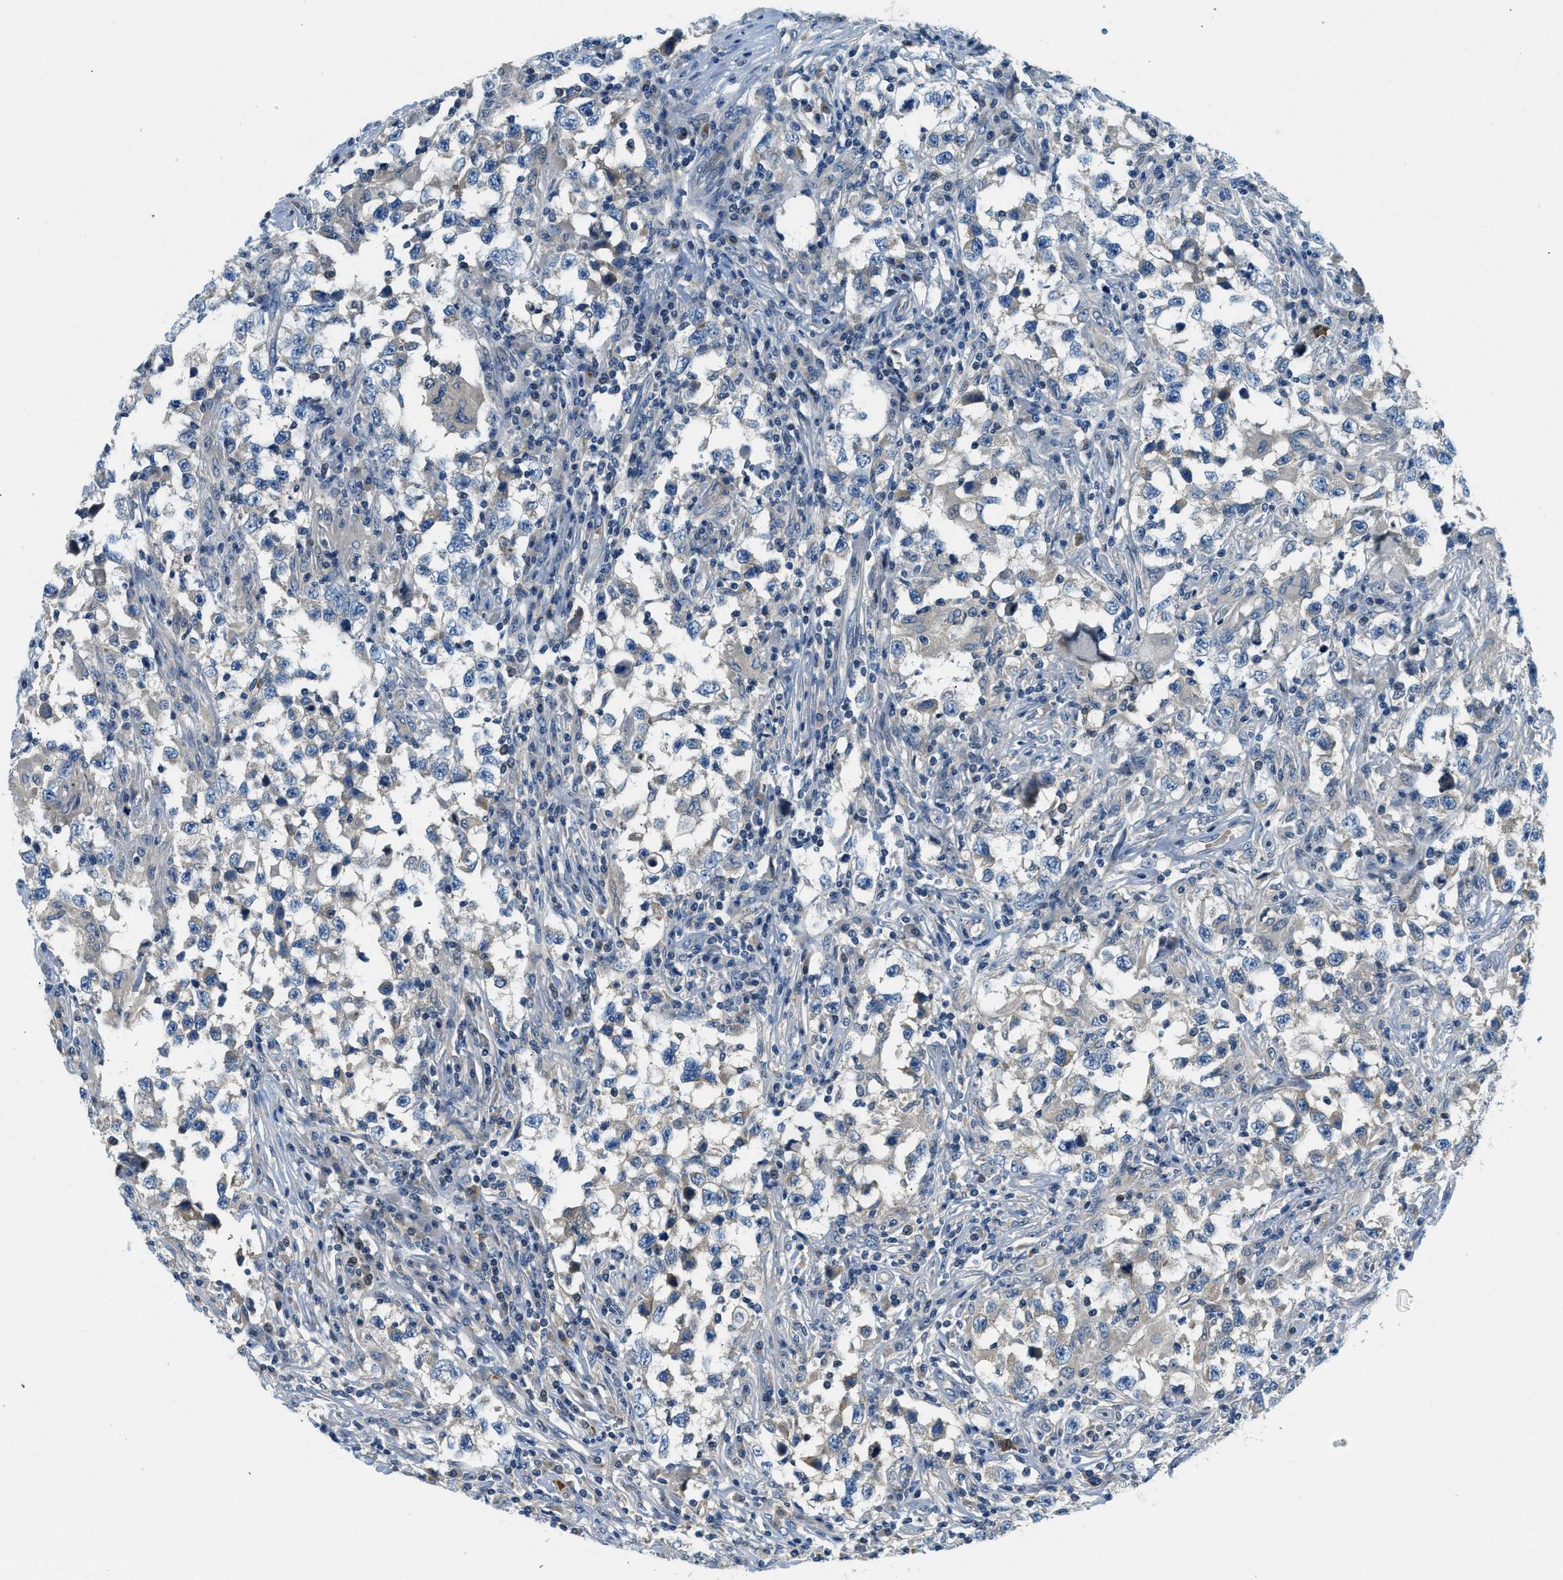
{"staining": {"intensity": "negative", "quantity": "none", "location": "none"}, "tissue": "testis cancer", "cell_type": "Tumor cells", "image_type": "cancer", "snomed": [{"axis": "morphology", "description": "Carcinoma, Embryonal, NOS"}, {"axis": "topography", "description": "Testis"}], "caption": "A histopathology image of testis cancer stained for a protein demonstrates no brown staining in tumor cells. (DAB immunohistochemistry (IHC), high magnification).", "gene": "KCNK1", "patient": {"sex": "male", "age": 21}}